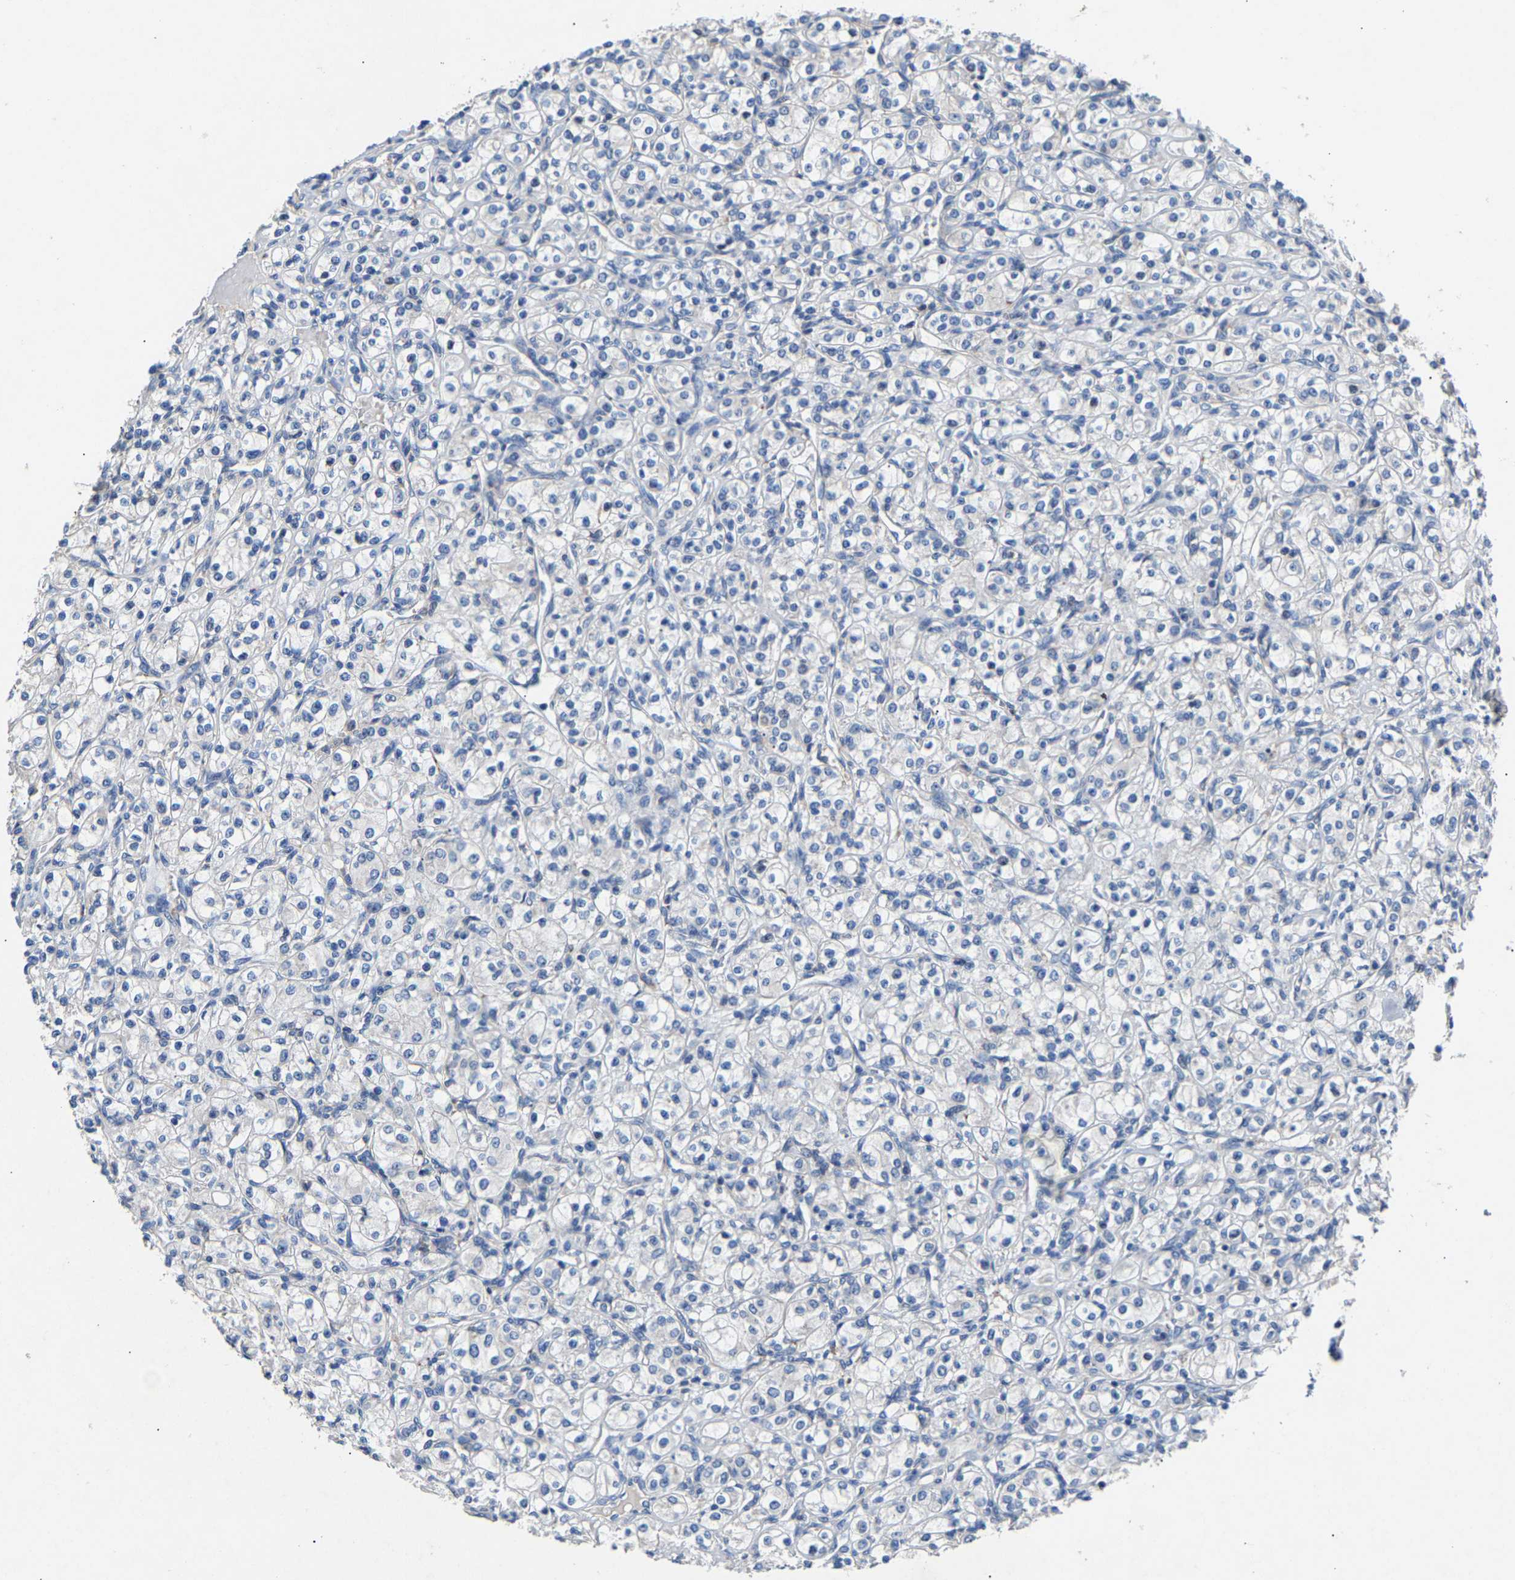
{"staining": {"intensity": "negative", "quantity": "none", "location": "none"}, "tissue": "renal cancer", "cell_type": "Tumor cells", "image_type": "cancer", "snomed": [{"axis": "morphology", "description": "Adenocarcinoma, NOS"}, {"axis": "topography", "description": "Kidney"}], "caption": "High power microscopy histopathology image of an immunohistochemistry (IHC) photomicrograph of adenocarcinoma (renal), revealing no significant expression in tumor cells.", "gene": "CCDC171", "patient": {"sex": "male", "age": 77}}